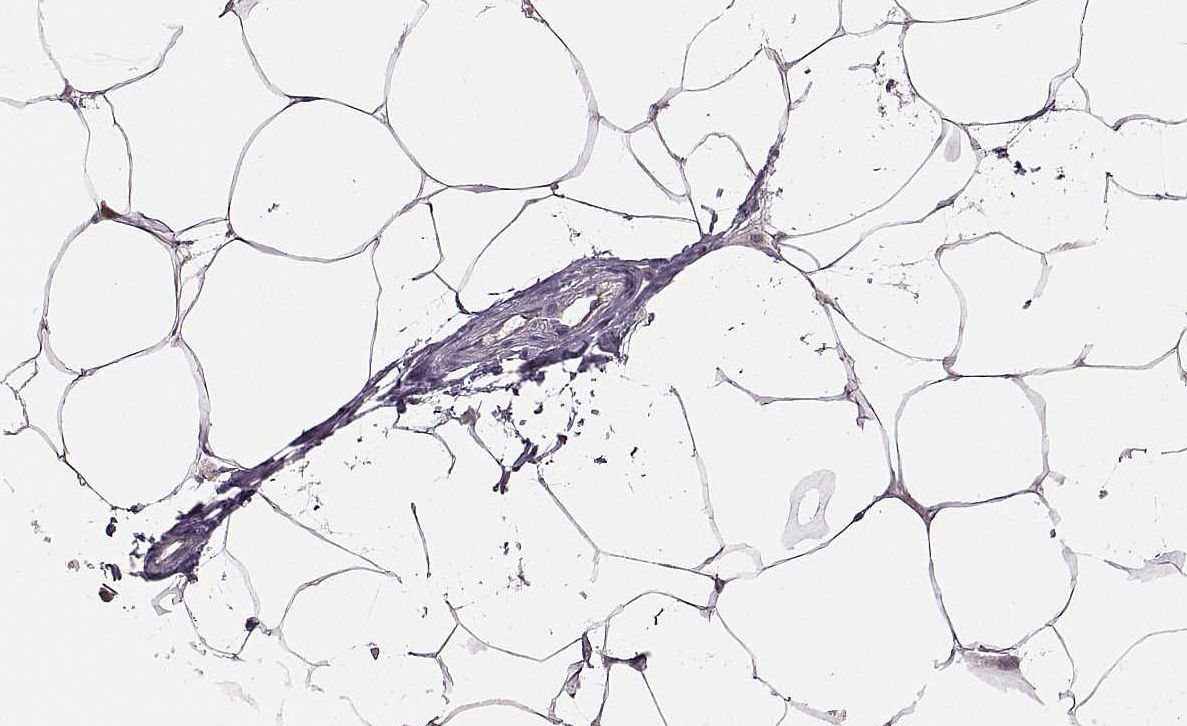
{"staining": {"intensity": "negative", "quantity": "none", "location": "none"}, "tissue": "breast", "cell_type": "Adipocytes", "image_type": "normal", "snomed": [{"axis": "morphology", "description": "Normal tissue, NOS"}, {"axis": "topography", "description": "Breast"}], "caption": "Human breast stained for a protein using immunohistochemistry displays no positivity in adipocytes.", "gene": "ADH6", "patient": {"sex": "female", "age": 32}}